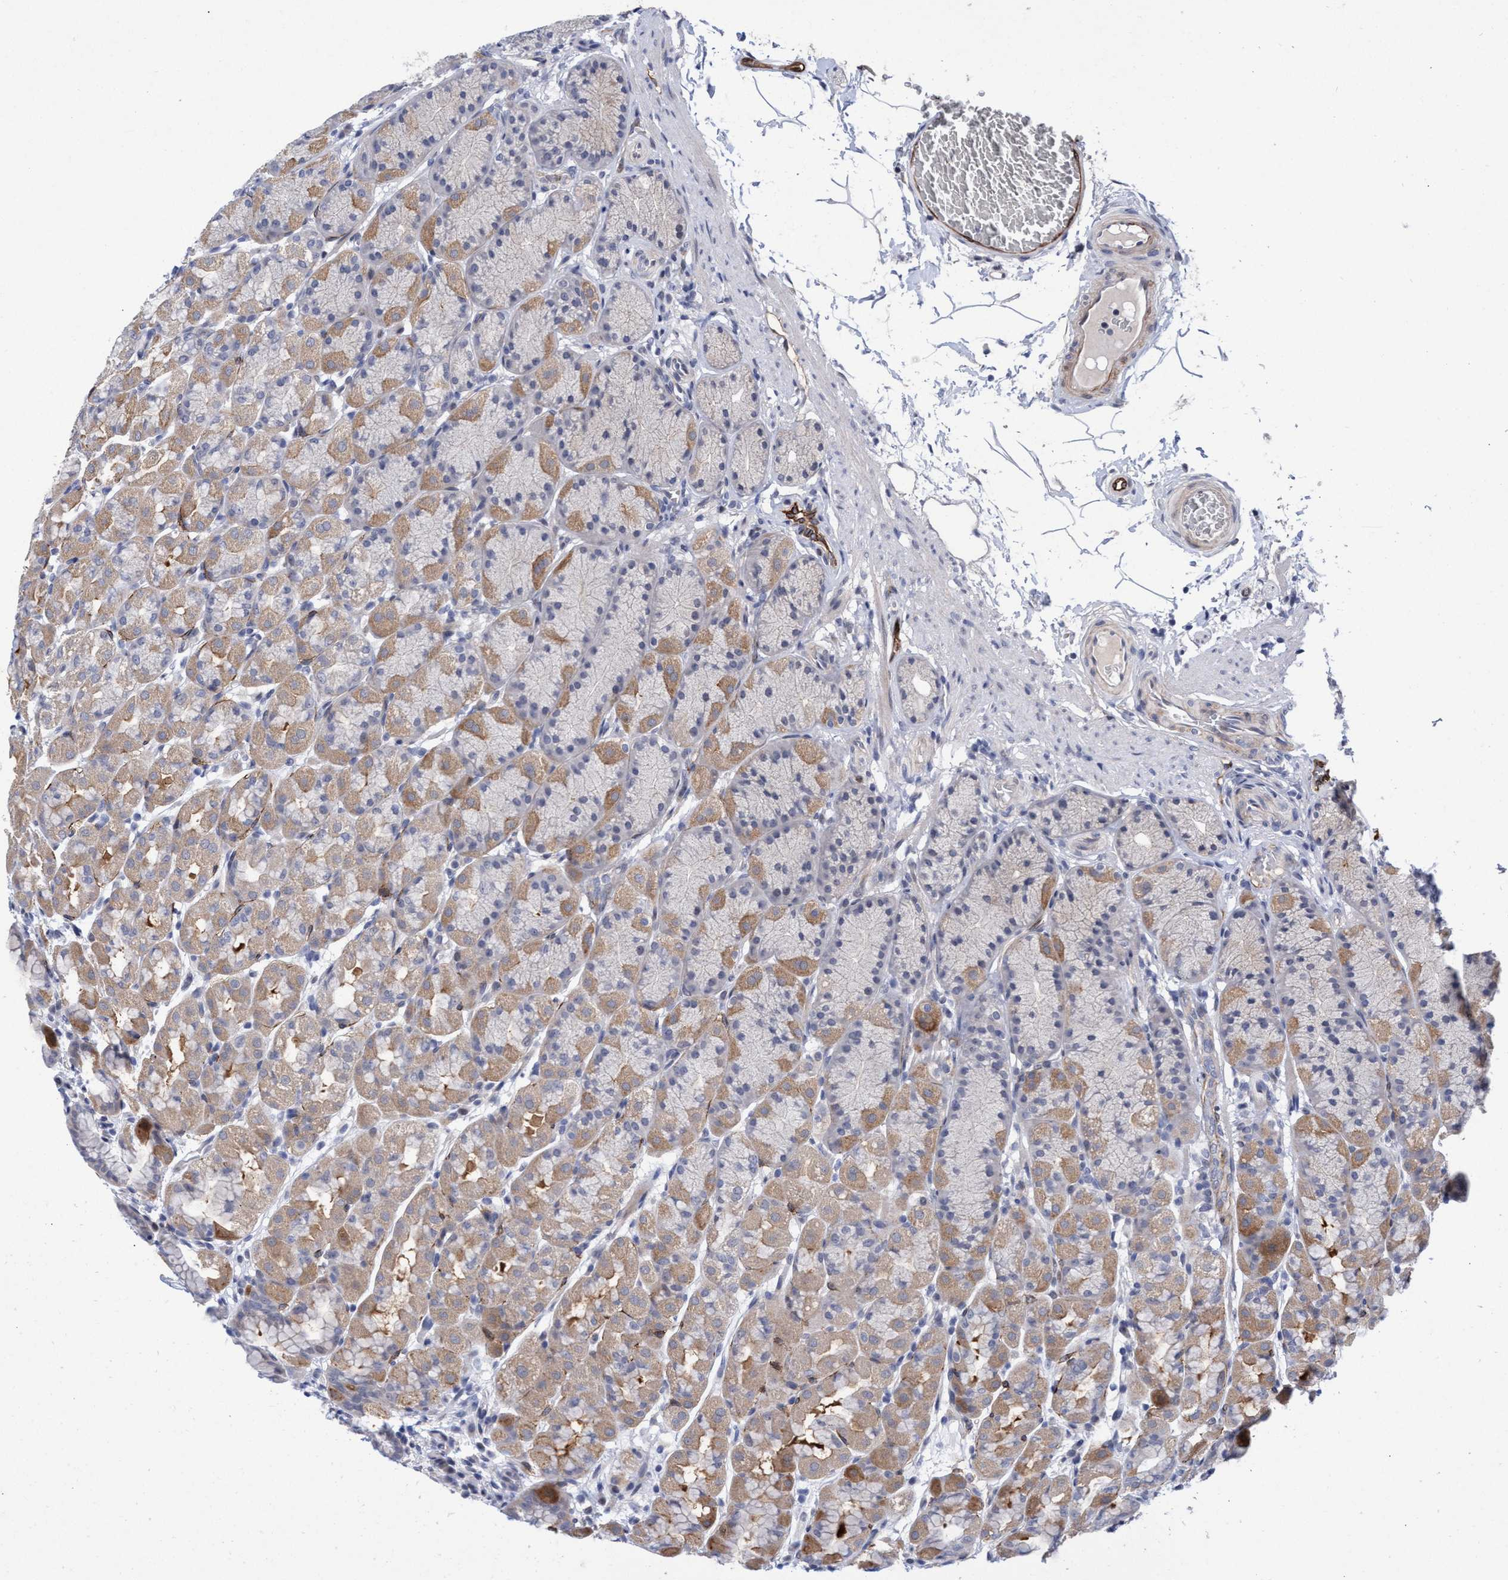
{"staining": {"intensity": "moderate", "quantity": "25%-75%", "location": "cytoplasmic/membranous"}, "tissue": "stomach", "cell_type": "Glandular cells", "image_type": "normal", "snomed": [{"axis": "morphology", "description": "Normal tissue, NOS"}, {"axis": "topography", "description": "Stomach"}], "caption": "Immunohistochemistry photomicrograph of unremarkable human stomach stained for a protein (brown), which shows medium levels of moderate cytoplasmic/membranous positivity in about 25%-75% of glandular cells.", "gene": "ZNF750", "patient": {"sex": "male", "age": 42}}